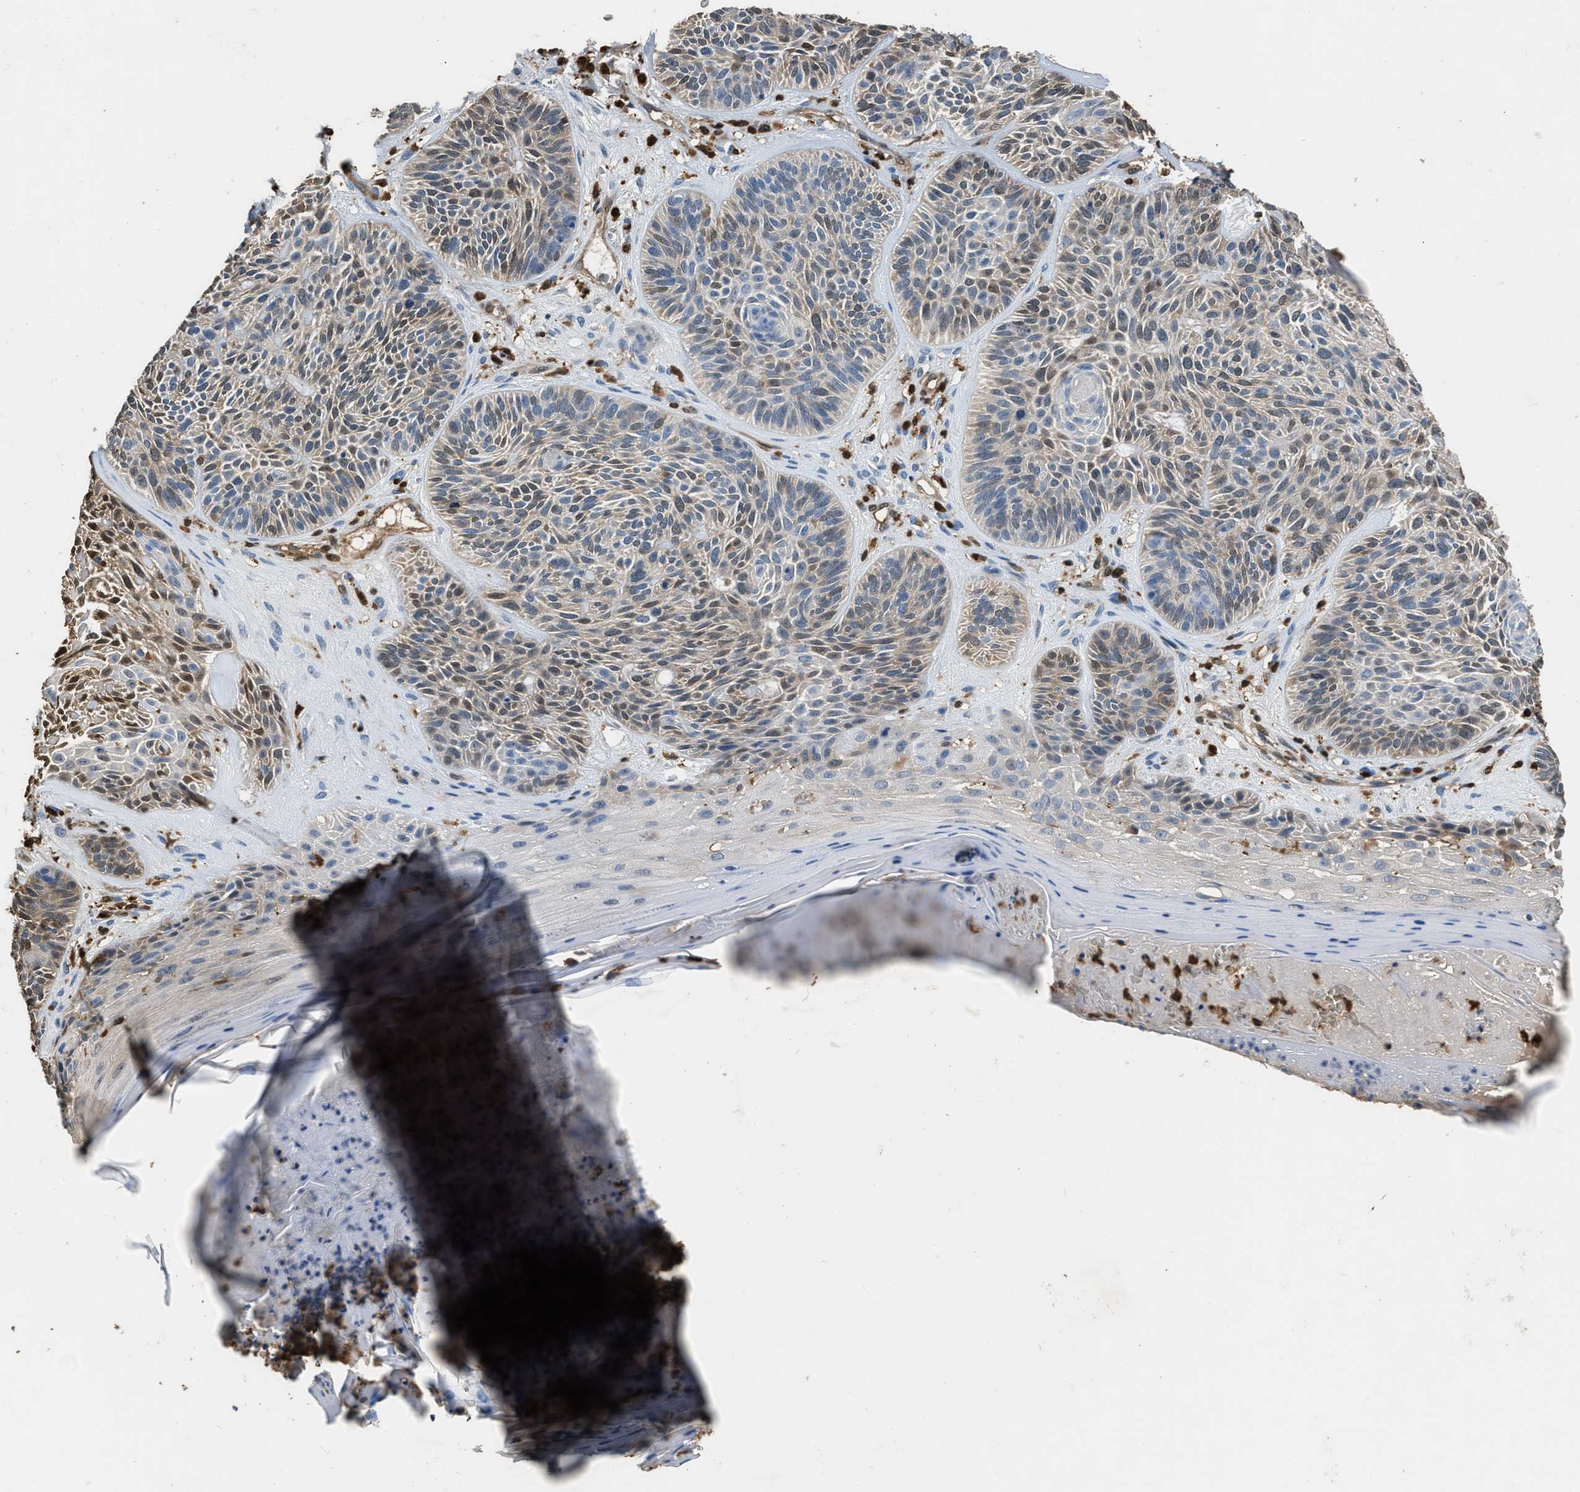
{"staining": {"intensity": "moderate", "quantity": "25%-75%", "location": "cytoplasmic/membranous"}, "tissue": "skin cancer", "cell_type": "Tumor cells", "image_type": "cancer", "snomed": [{"axis": "morphology", "description": "Basal cell carcinoma"}, {"axis": "topography", "description": "Skin"}], "caption": "A medium amount of moderate cytoplasmic/membranous positivity is identified in approximately 25%-75% of tumor cells in skin basal cell carcinoma tissue.", "gene": "ARHGDIB", "patient": {"sex": "male", "age": 55}}